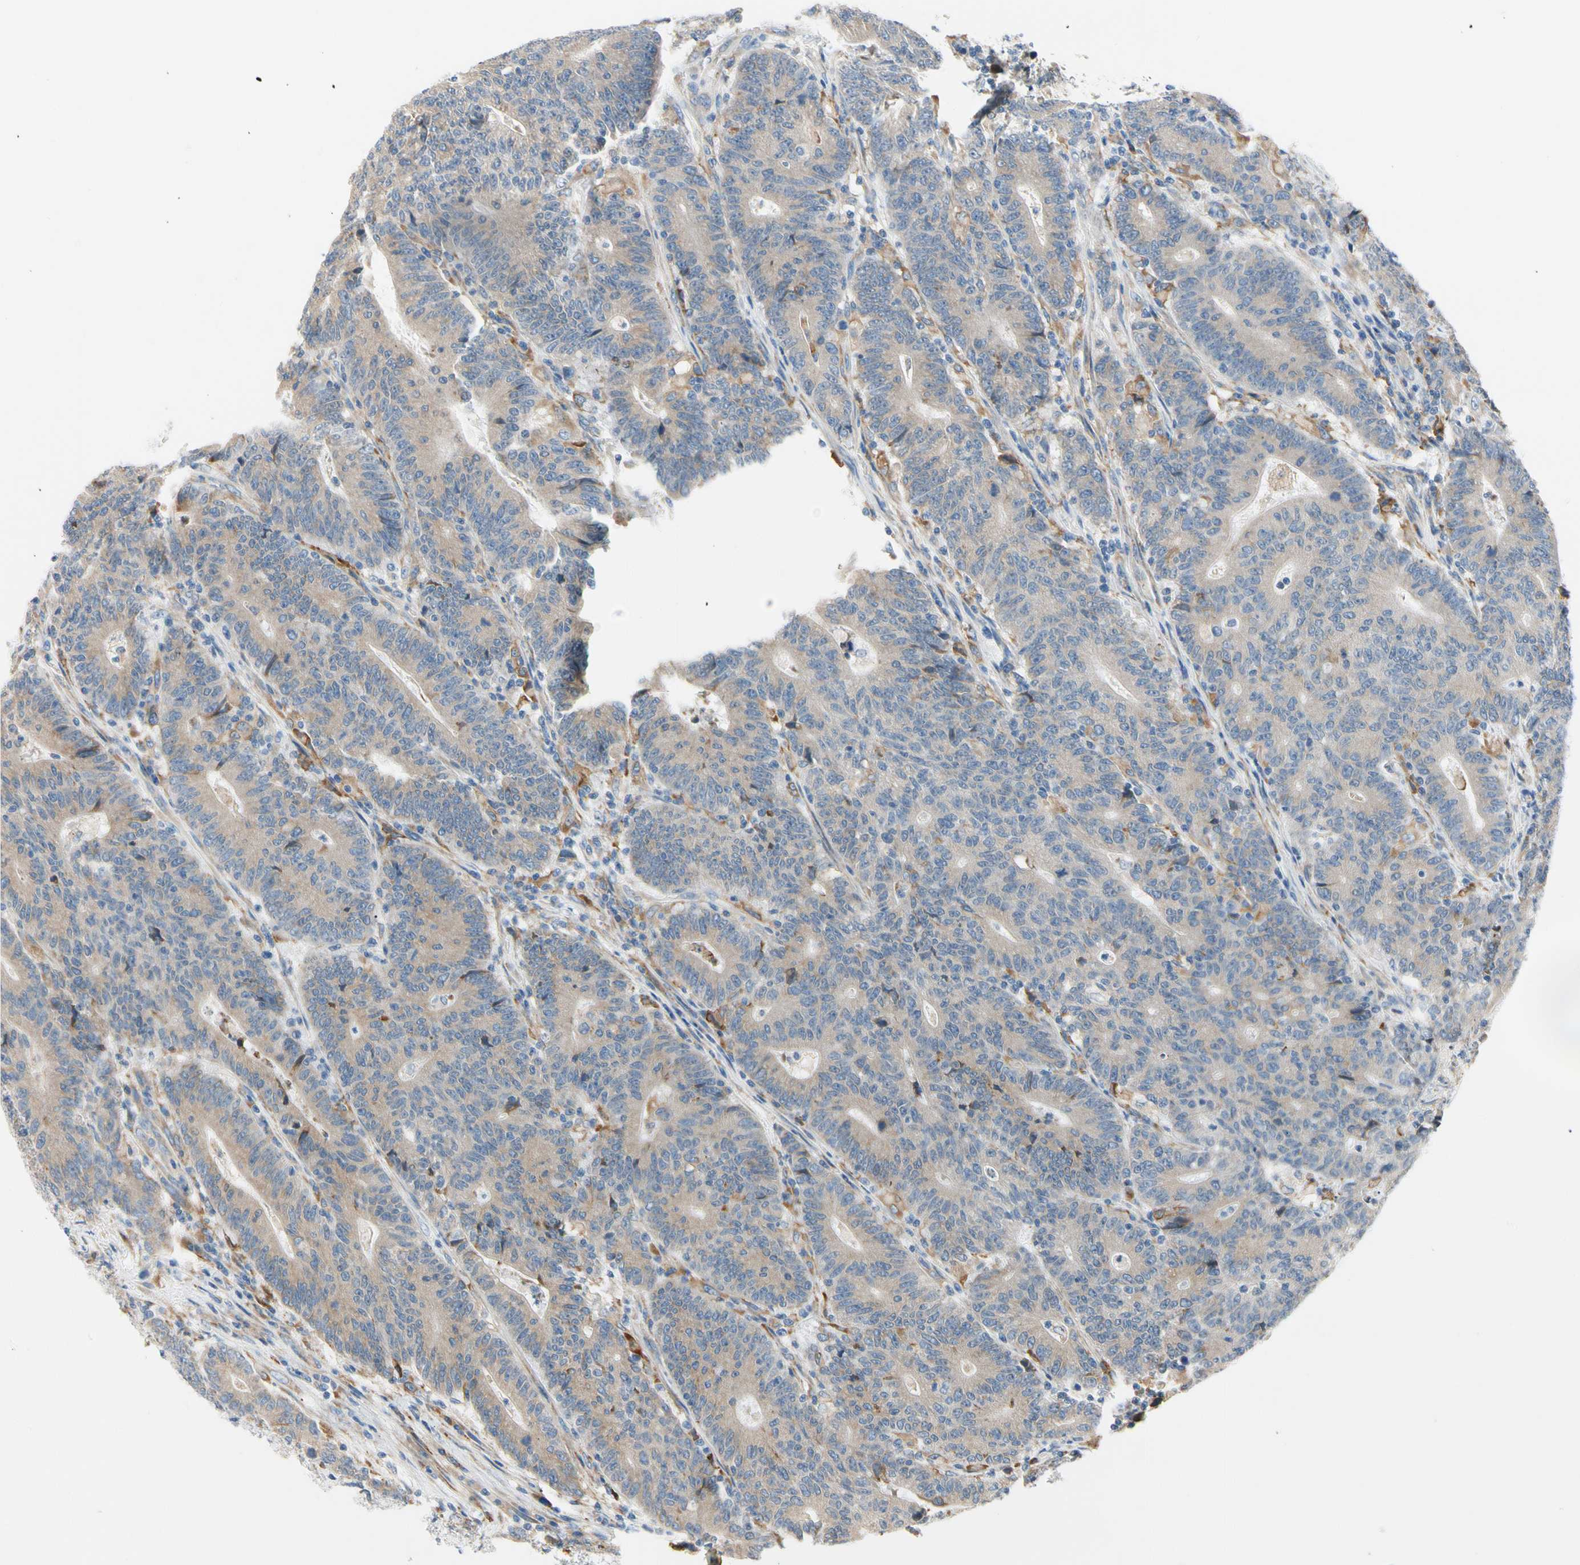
{"staining": {"intensity": "weak", "quantity": "25%-75%", "location": "cytoplasmic/membranous"}, "tissue": "colorectal cancer", "cell_type": "Tumor cells", "image_type": "cancer", "snomed": [{"axis": "morphology", "description": "Normal tissue, NOS"}, {"axis": "morphology", "description": "Adenocarcinoma, NOS"}, {"axis": "topography", "description": "Colon"}], "caption": "Colorectal adenocarcinoma tissue displays weak cytoplasmic/membranous staining in about 25%-75% of tumor cells, visualized by immunohistochemistry.", "gene": "STXBP1", "patient": {"sex": "female", "age": 75}}